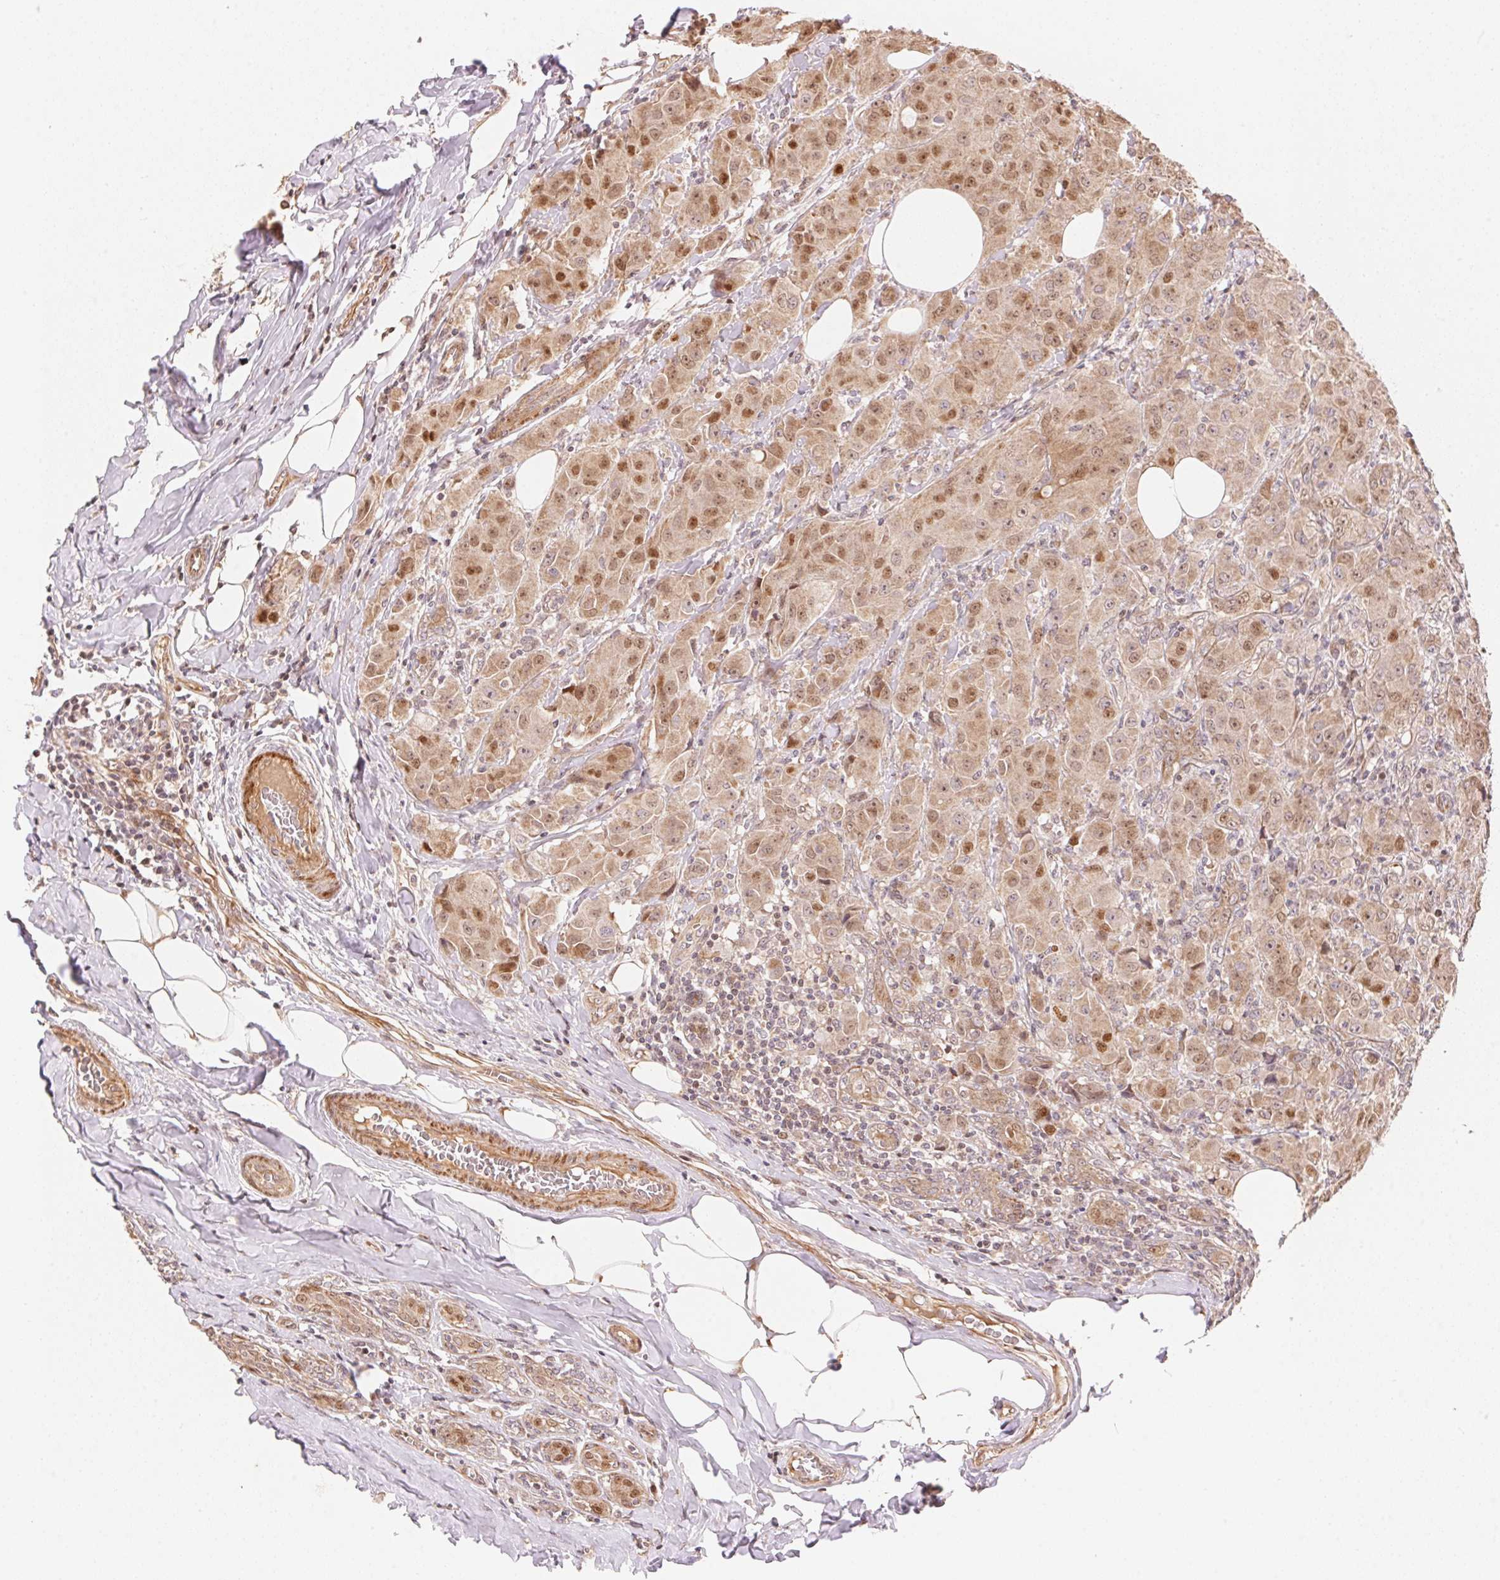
{"staining": {"intensity": "moderate", "quantity": ">75%", "location": "nuclear"}, "tissue": "breast cancer", "cell_type": "Tumor cells", "image_type": "cancer", "snomed": [{"axis": "morphology", "description": "Normal tissue, NOS"}, {"axis": "morphology", "description": "Duct carcinoma"}, {"axis": "topography", "description": "Breast"}], "caption": "Human breast invasive ductal carcinoma stained with a brown dye shows moderate nuclear positive staining in about >75% of tumor cells.", "gene": "TNIP2", "patient": {"sex": "female", "age": 43}}